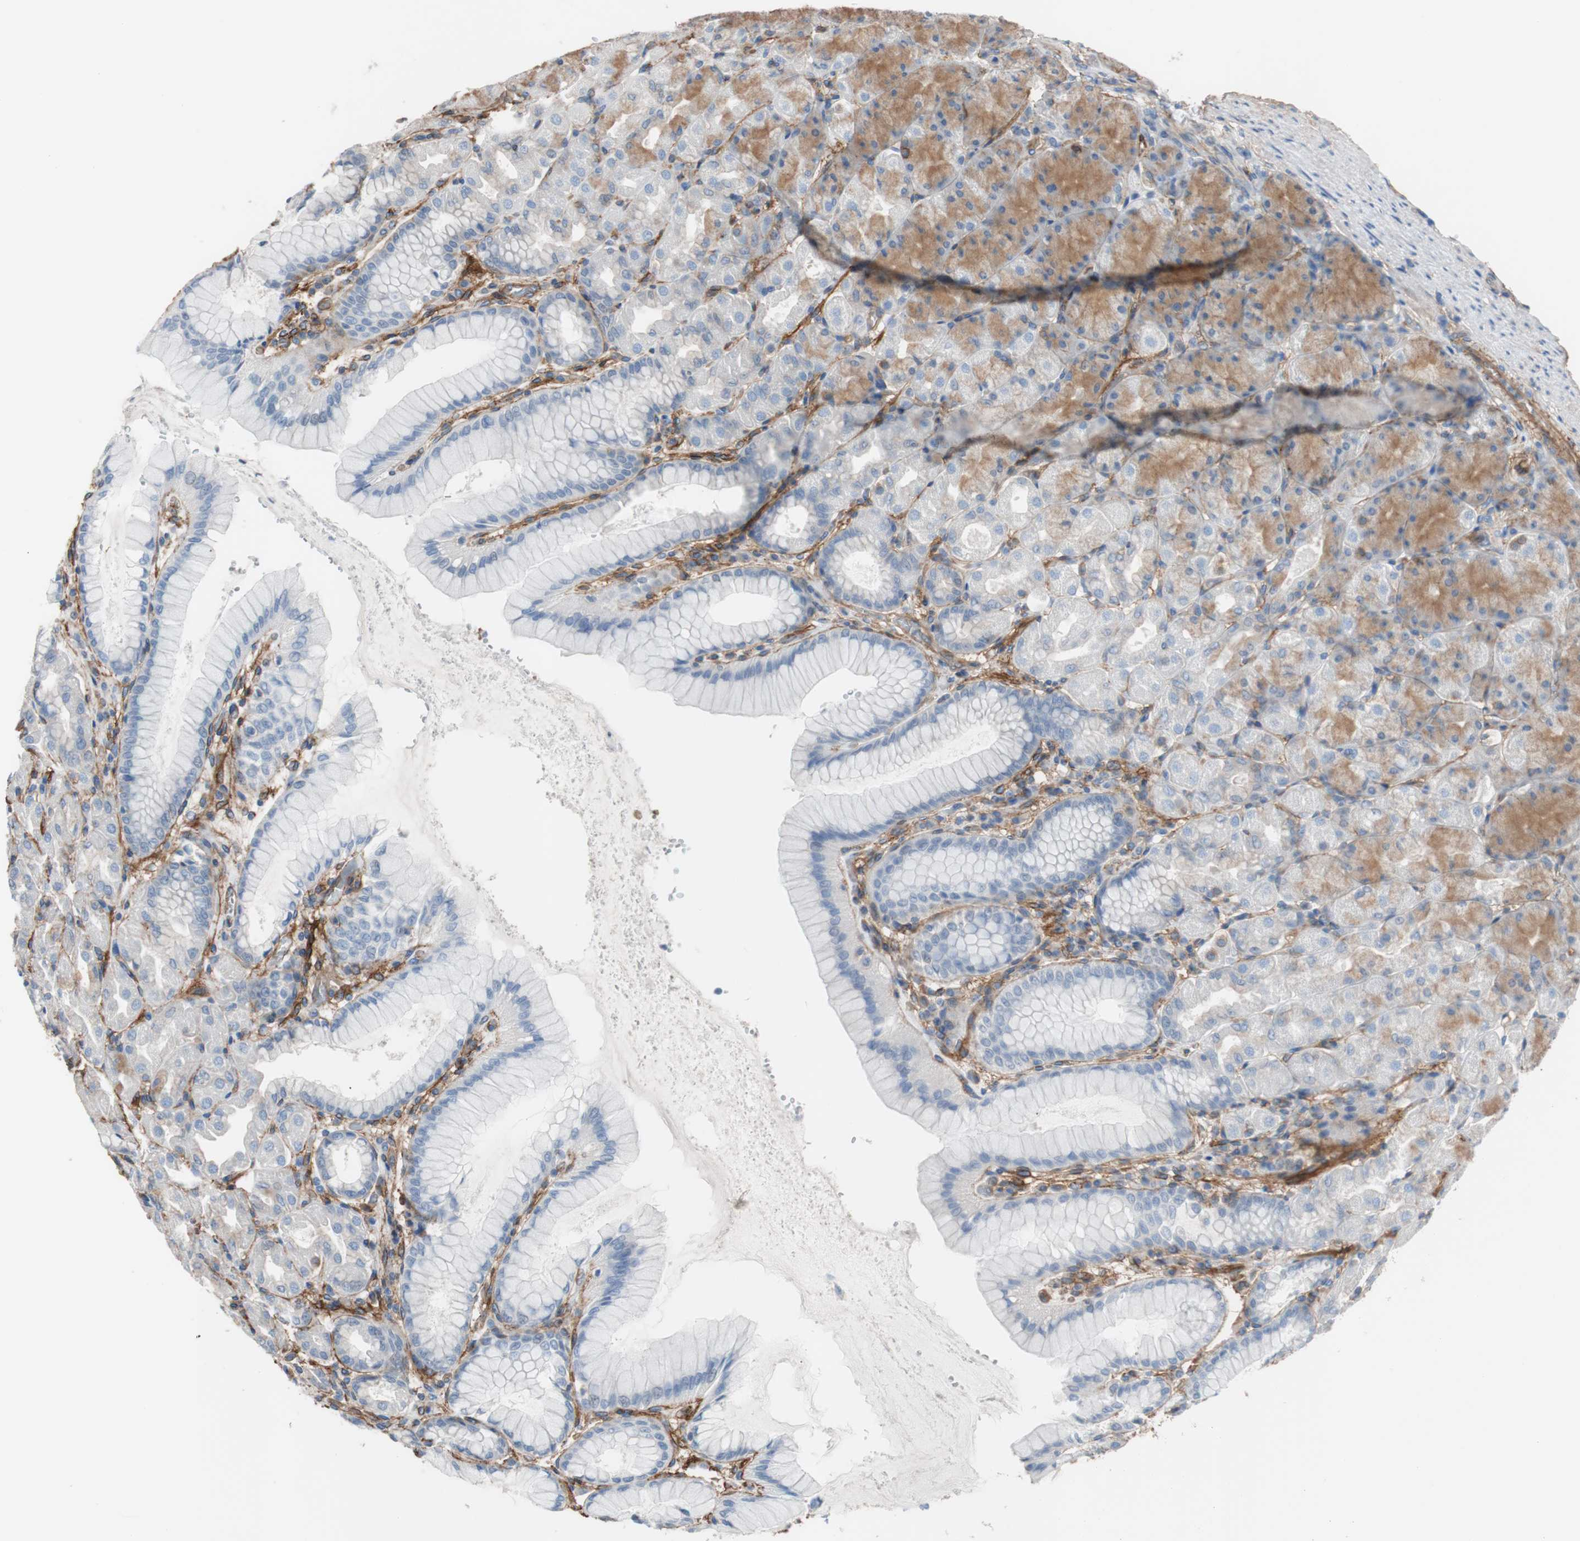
{"staining": {"intensity": "moderate", "quantity": "25%-75%", "location": "cytoplasmic/membranous"}, "tissue": "stomach", "cell_type": "Glandular cells", "image_type": "normal", "snomed": [{"axis": "morphology", "description": "Normal tissue, NOS"}, {"axis": "topography", "description": "Stomach, upper"}], "caption": "Stomach was stained to show a protein in brown. There is medium levels of moderate cytoplasmic/membranous expression in approximately 25%-75% of glandular cells.", "gene": "CD81", "patient": {"sex": "female", "age": 56}}